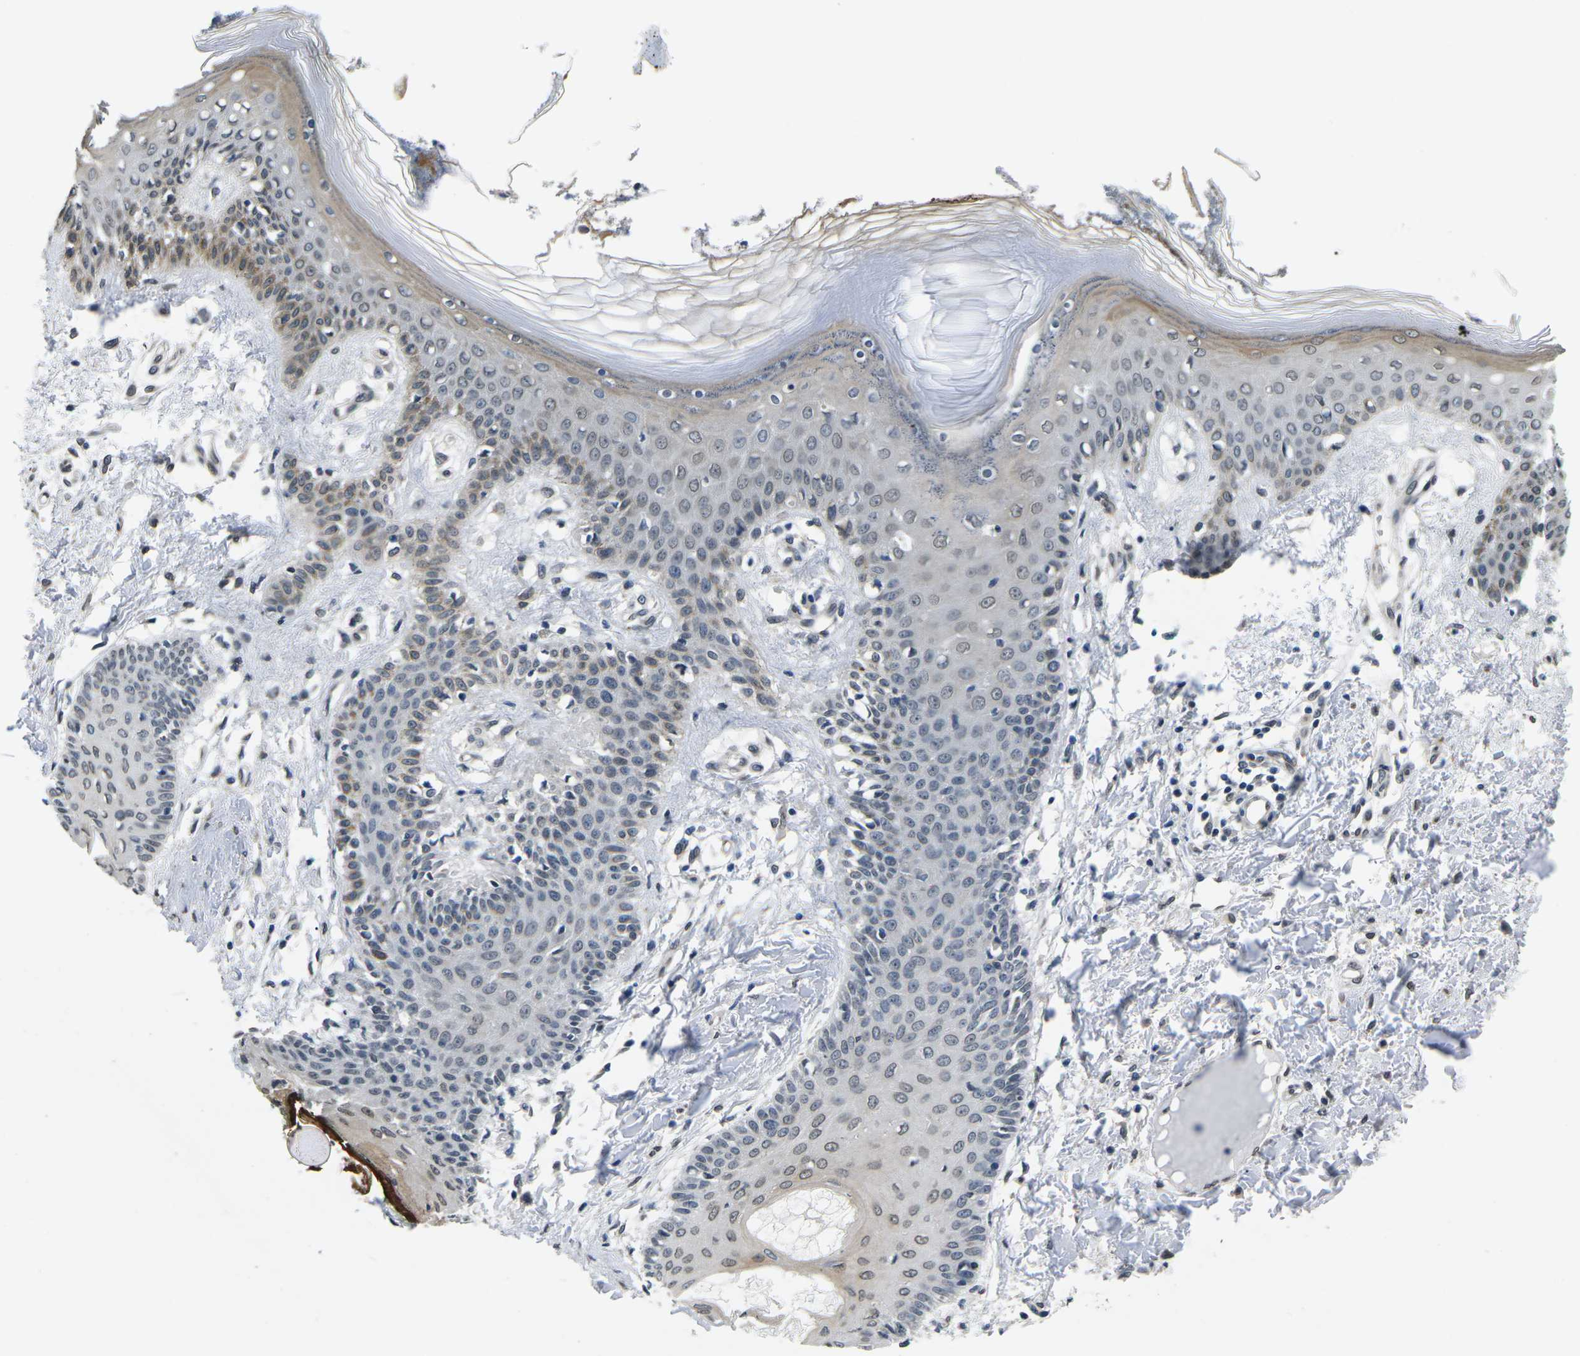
{"staining": {"intensity": "negative", "quantity": "none", "location": "none"}, "tissue": "skin", "cell_type": "Fibroblasts", "image_type": "normal", "snomed": [{"axis": "morphology", "description": "Normal tissue, NOS"}, {"axis": "topography", "description": "Skin"}], "caption": "This is an IHC micrograph of benign human skin. There is no staining in fibroblasts.", "gene": "SNX10", "patient": {"sex": "male", "age": 53}}